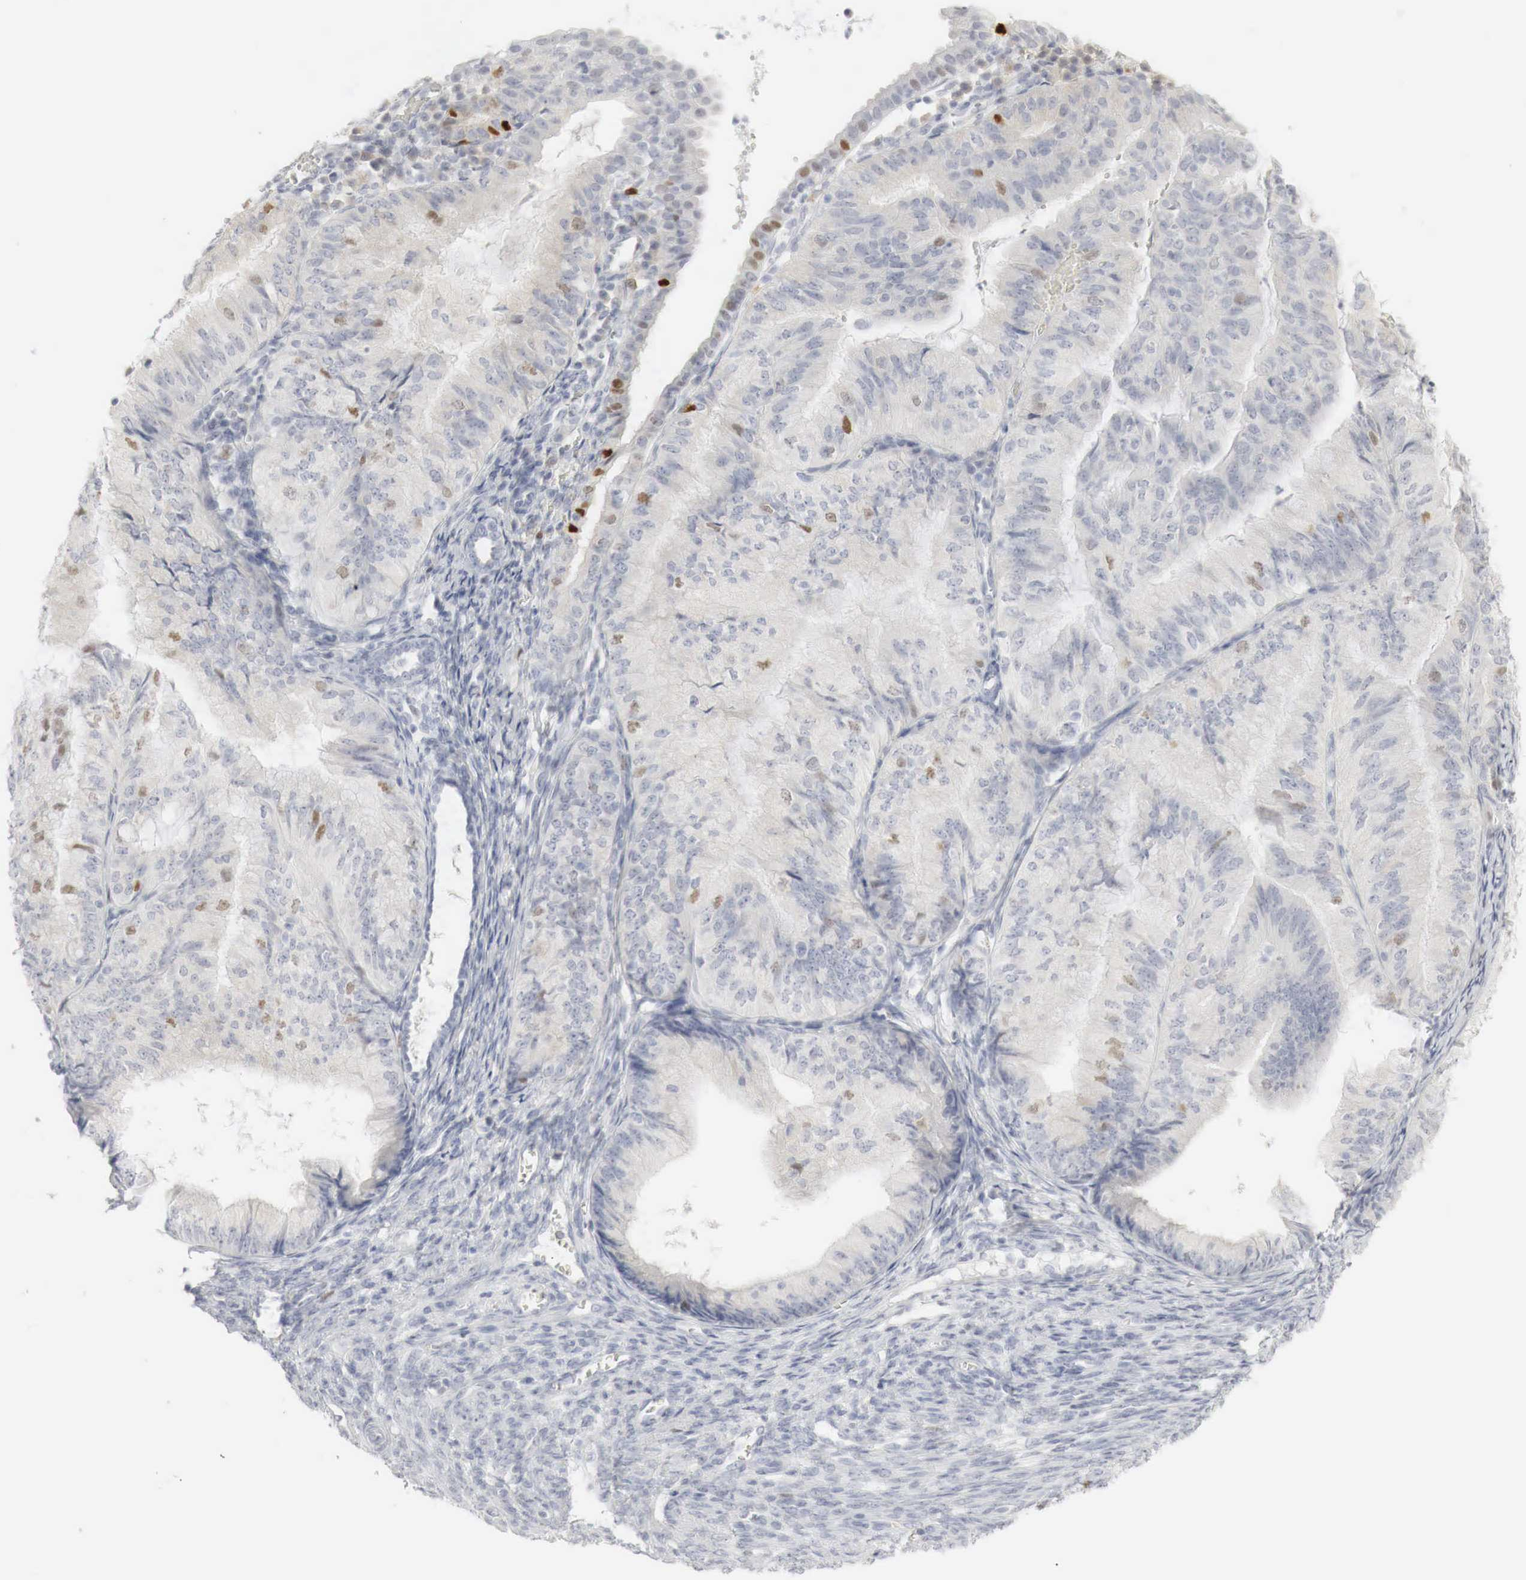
{"staining": {"intensity": "moderate", "quantity": "<25%", "location": "nuclear"}, "tissue": "endometrial cancer", "cell_type": "Tumor cells", "image_type": "cancer", "snomed": [{"axis": "morphology", "description": "Adenocarcinoma, NOS"}, {"axis": "topography", "description": "Endometrium"}], "caption": "Protein analysis of endometrial cancer (adenocarcinoma) tissue reveals moderate nuclear staining in approximately <25% of tumor cells.", "gene": "TP63", "patient": {"sex": "female", "age": 66}}